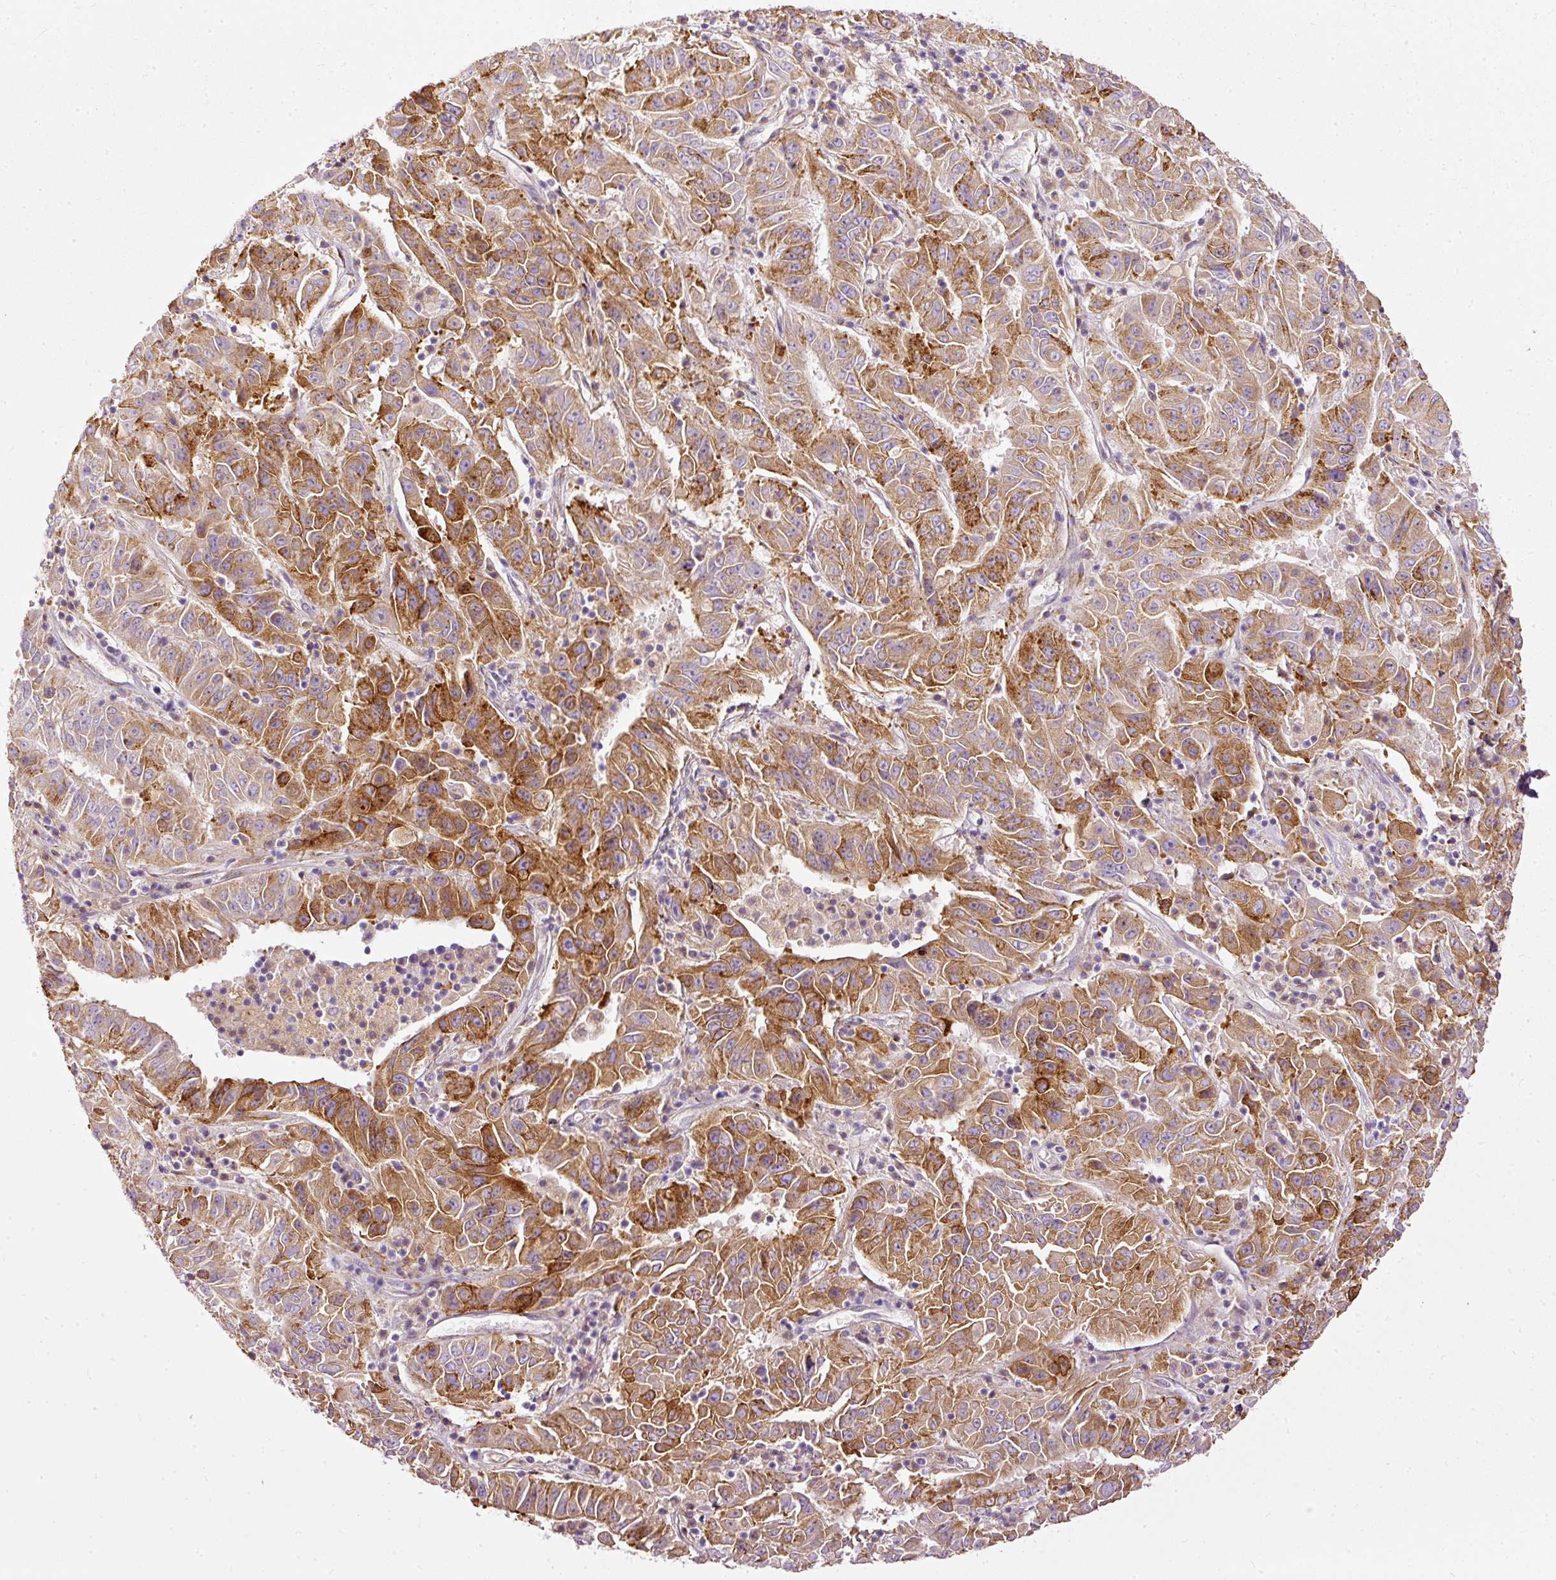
{"staining": {"intensity": "strong", "quantity": "25%-75%", "location": "cytoplasmic/membranous"}, "tissue": "pancreatic cancer", "cell_type": "Tumor cells", "image_type": "cancer", "snomed": [{"axis": "morphology", "description": "Adenocarcinoma, NOS"}, {"axis": "topography", "description": "Pancreas"}], "caption": "Strong cytoplasmic/membranous expression is seen in about 25%-75% of tumor cells in pancreatic cancer.", "gene": "PAQR9", "patient": {"sex": "male", "age": 63}}